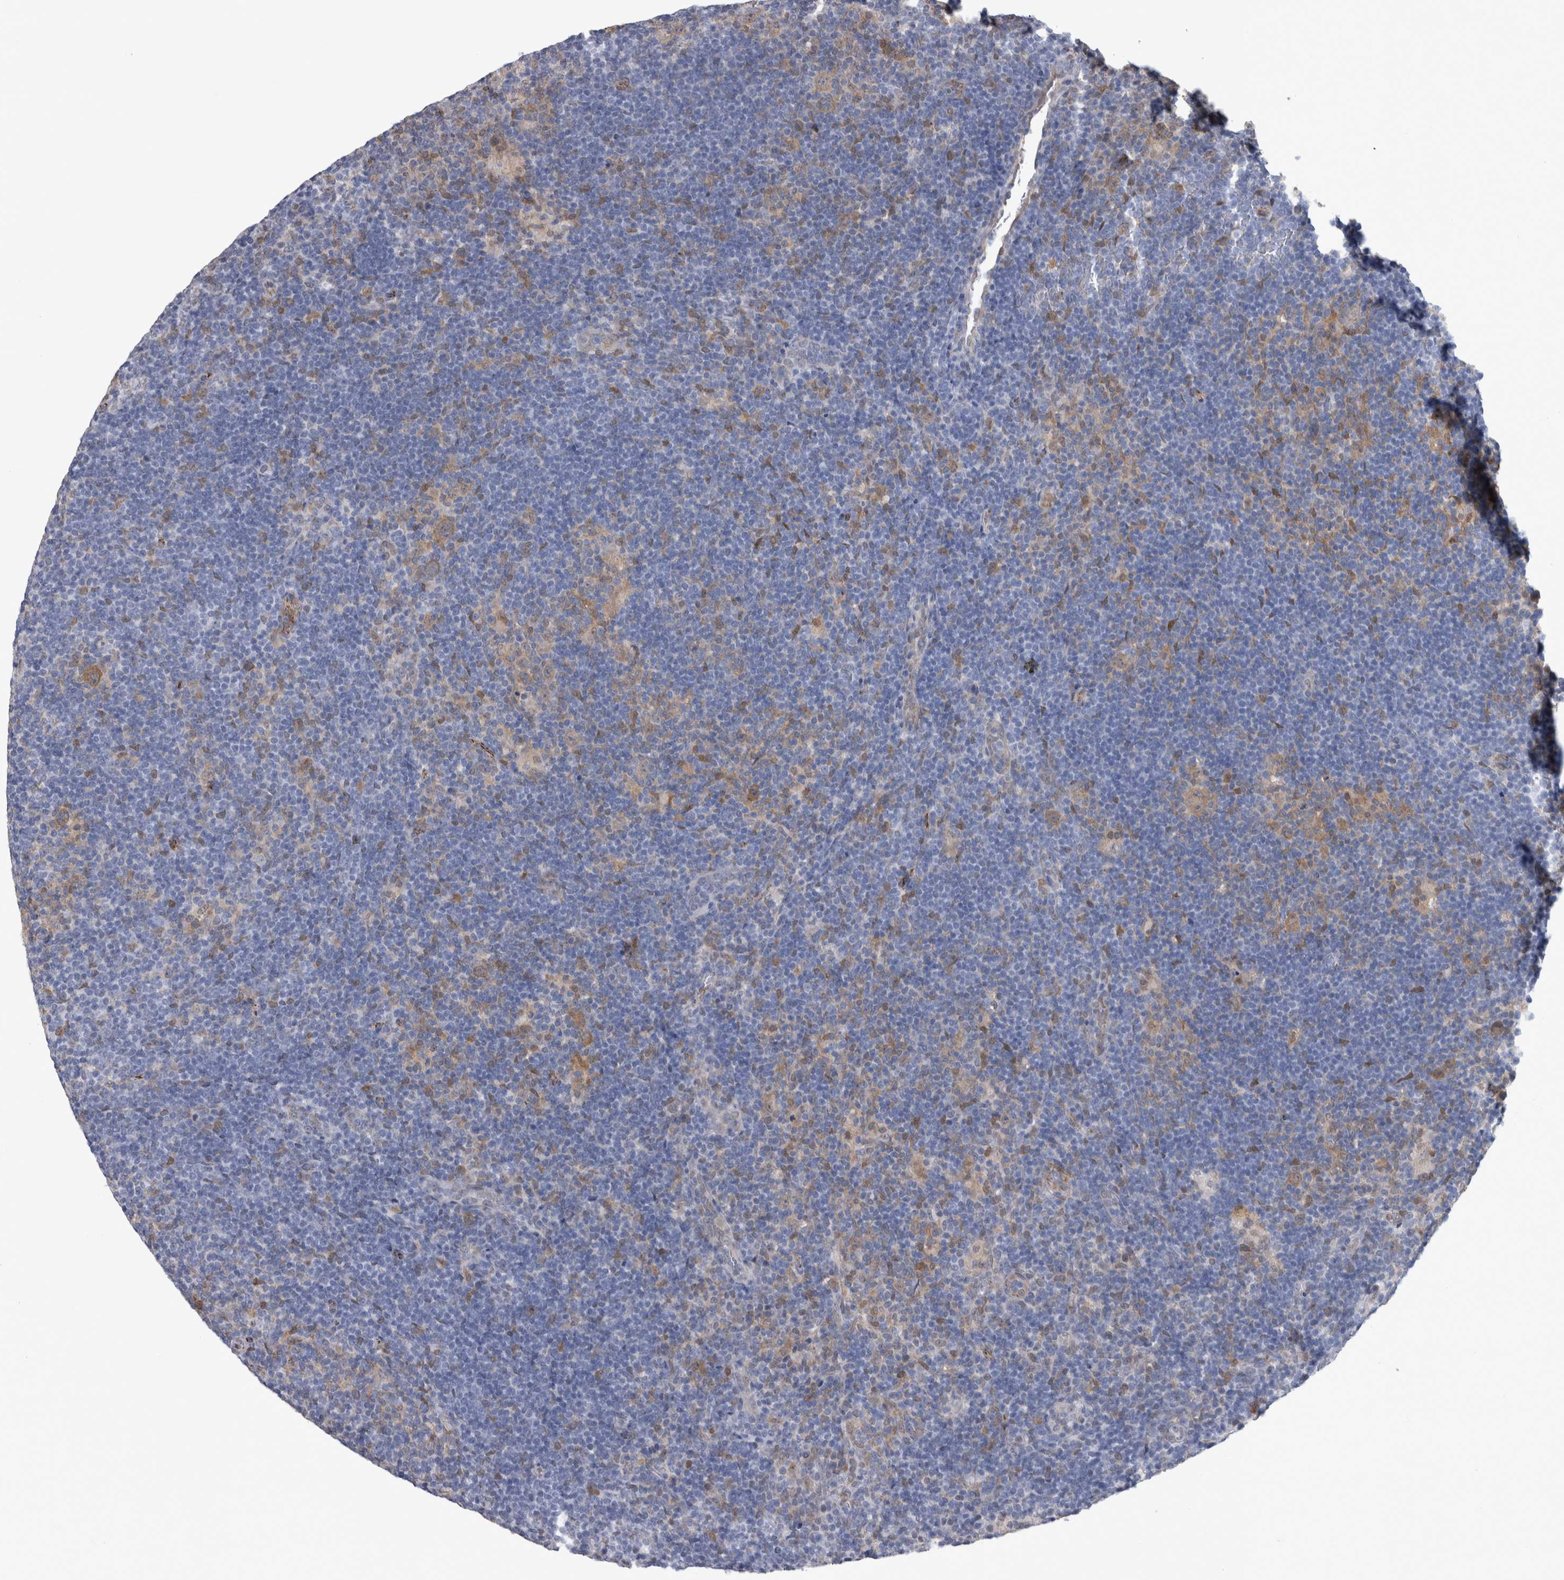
{"staining": {"intensity": "weak", "quantity": ">75%", "location": "cytoplasmic/membranous"}, "tissue": "lymphoma", "cell_type": "Tumor cells", "image_type": "cancer", "snomed": [{"axis": "morphology", "description": "Hodgkin's disease, NOS"}, {"axis": "topography", "description": "Lymph node"}], "caption": "Tumor cells show low levels of weak cytoplasmic/membranous staining in approximately >75% of cells in lymphoma. Using DAB (3,3'-diaminobenzidine) (brown) and hematoxylin (blue) stains, captured at high magnification using brightfield microscopy.", "gene": "ACOT7", "patient": {"sex": "female", "age": 57}}